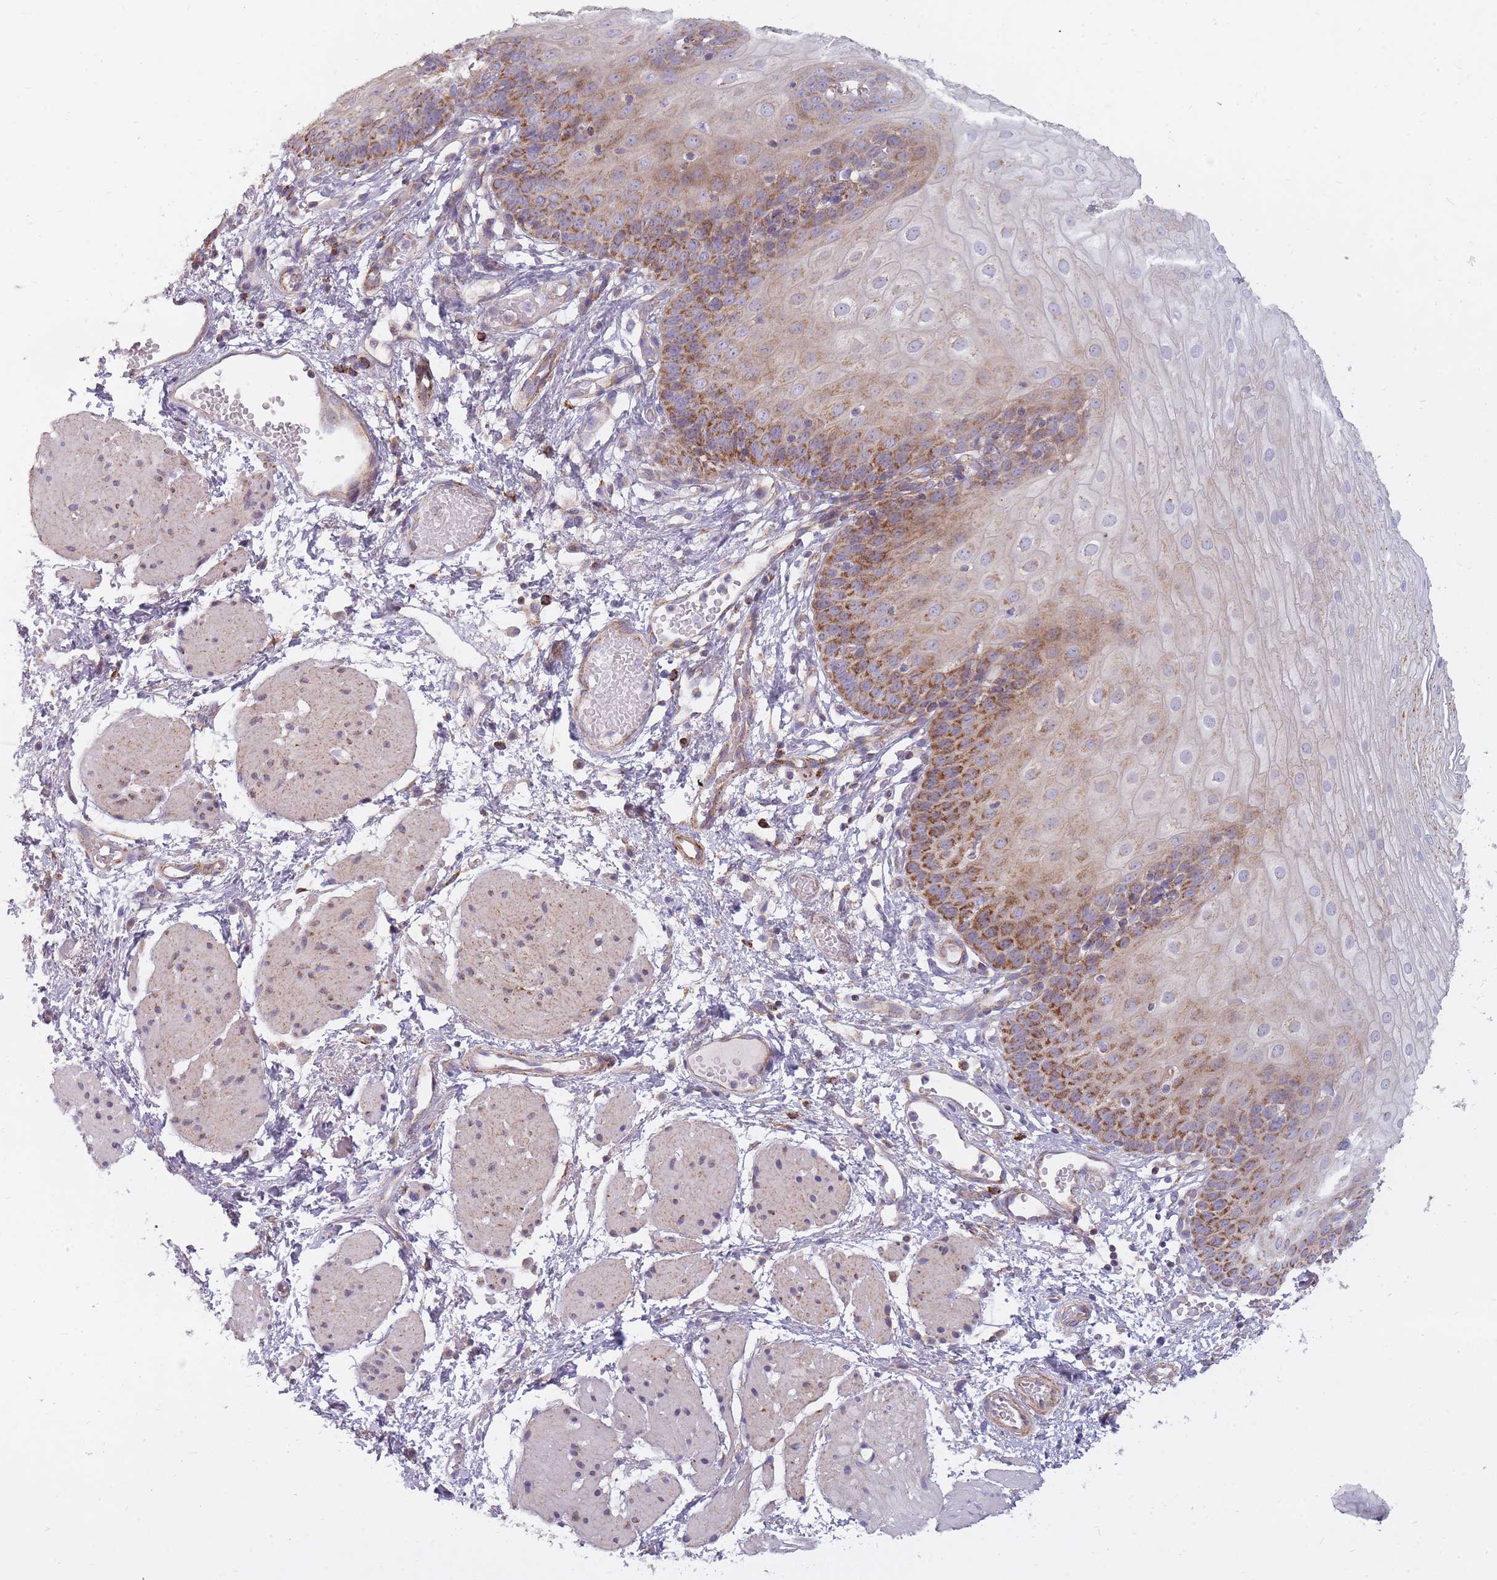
{"staining": {"intensity": "moderate", "quantity": ">75%", "location": "cytoplasmic/membranous"}, "tissue": "esophagus", "cell_type": "Squamous epithelial cells", "image_type": "normal", "snomed": [{"axis": "morphology", "description": "Normal tissue, NOS"}, {"axis": "topography", "description": "Esophagus"}], "caption": "Immunohistochemical staining of unremarkable esophagus shows >75% levels of moderate cytoplasmic/membranous protein staining in approximately >75% of squamous epithelial cells. (DAB (3,3'-diaminobenzidine) = brown stain, brightfield microscopy at high magnification).", "gene": "ALKBH4", "patient": {"sex": "male", "age": 69}}